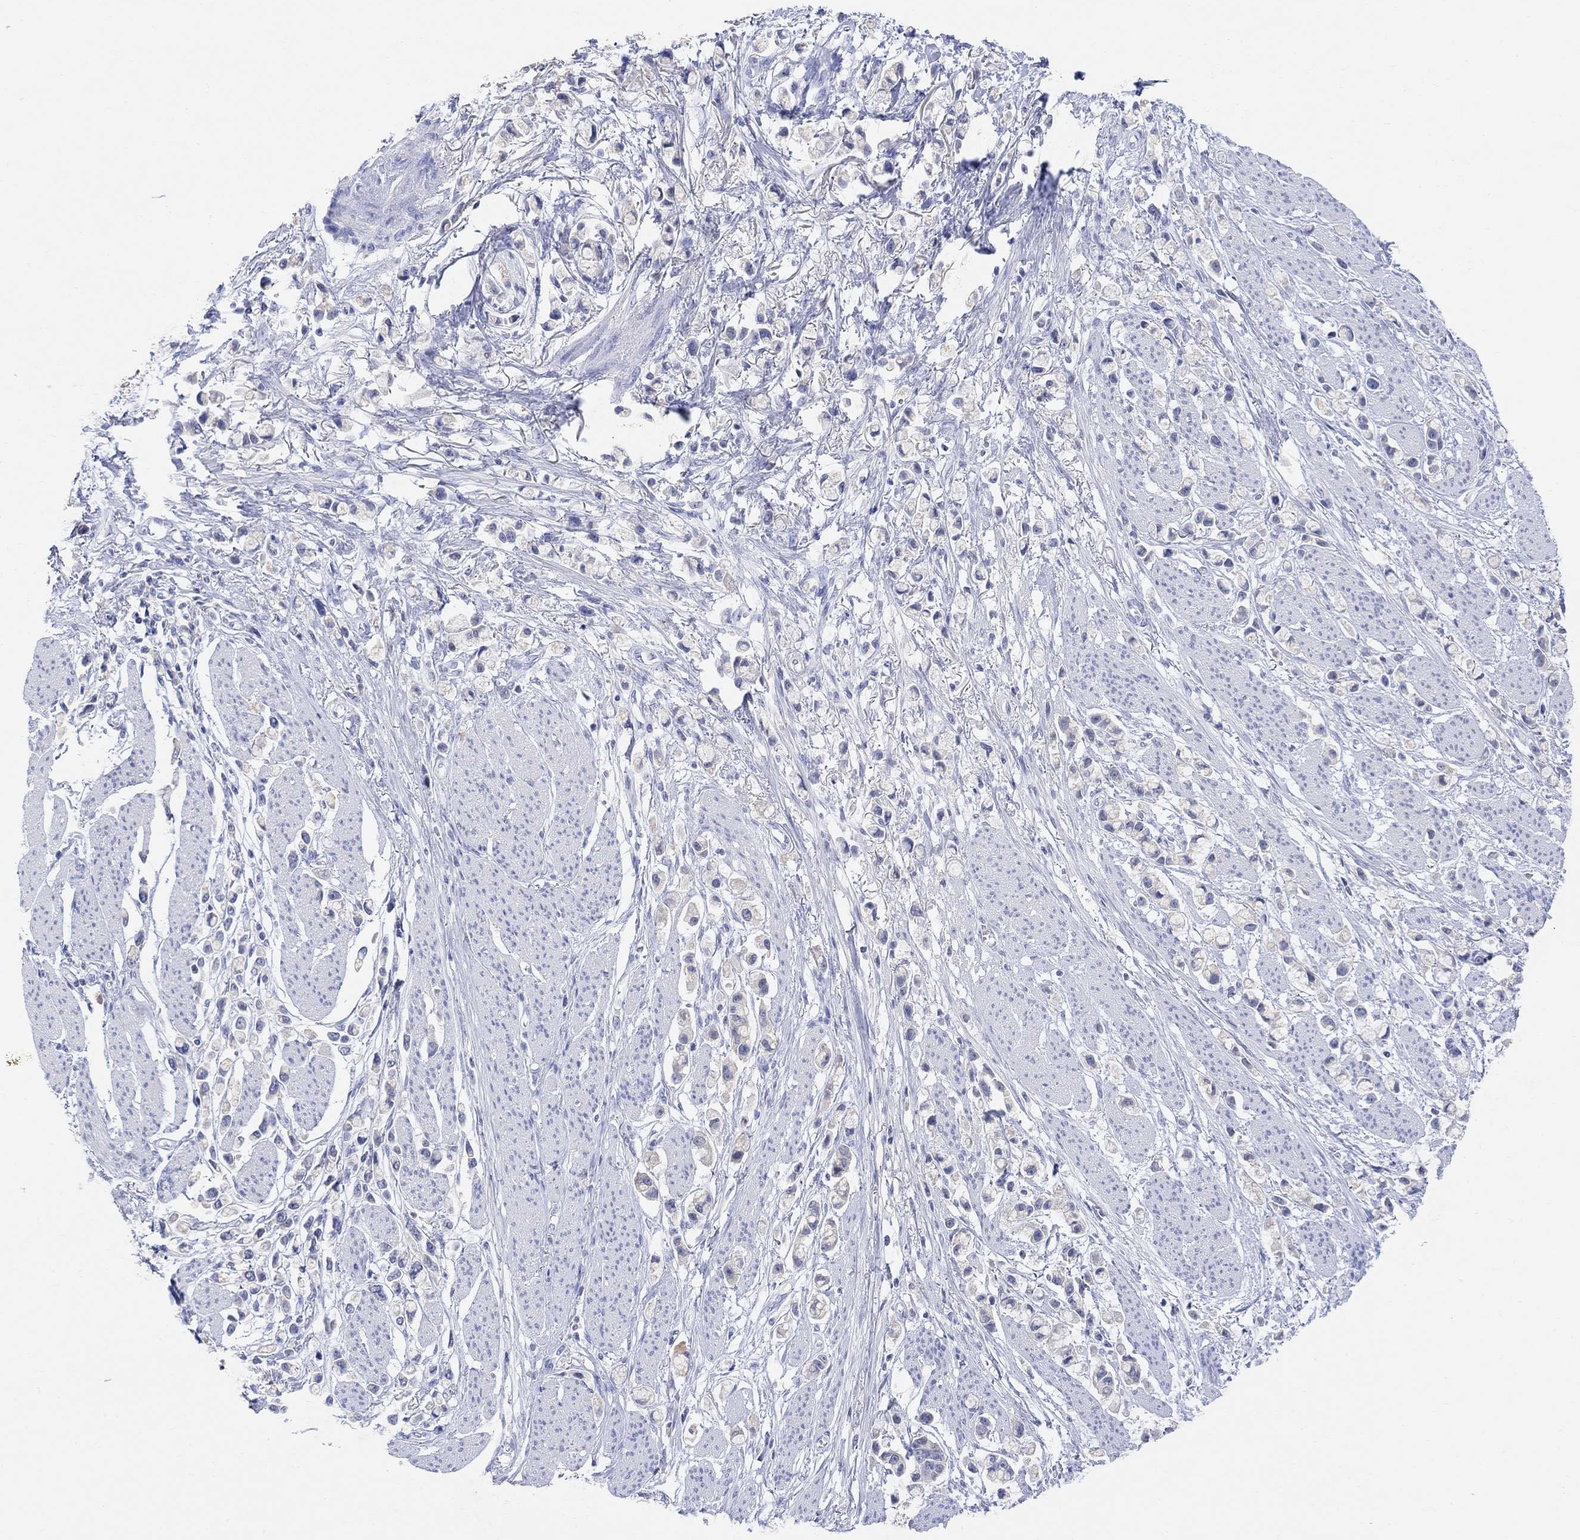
{"staining": {"intensity": "negative", "quantity": "none", "location": "none"}, "tissue": "stomach cancer", "cell_type": "Tumor cells", "image_type": "cancer", "snomed": [{"axis": "morphology", "description": "Adenocarcinoma, NOS"}, {"axis": "topography", "description": "Stomach"}], "caption": "Stomach adenocarcinoma was stained to show a protein in brown. There is no significant positivity in tumor cells. (Brightfield microscopy of DAB immunohistochemistry at high magnification).", "gene": "TYR", "patient": {"sex": "female", "age": 81}}